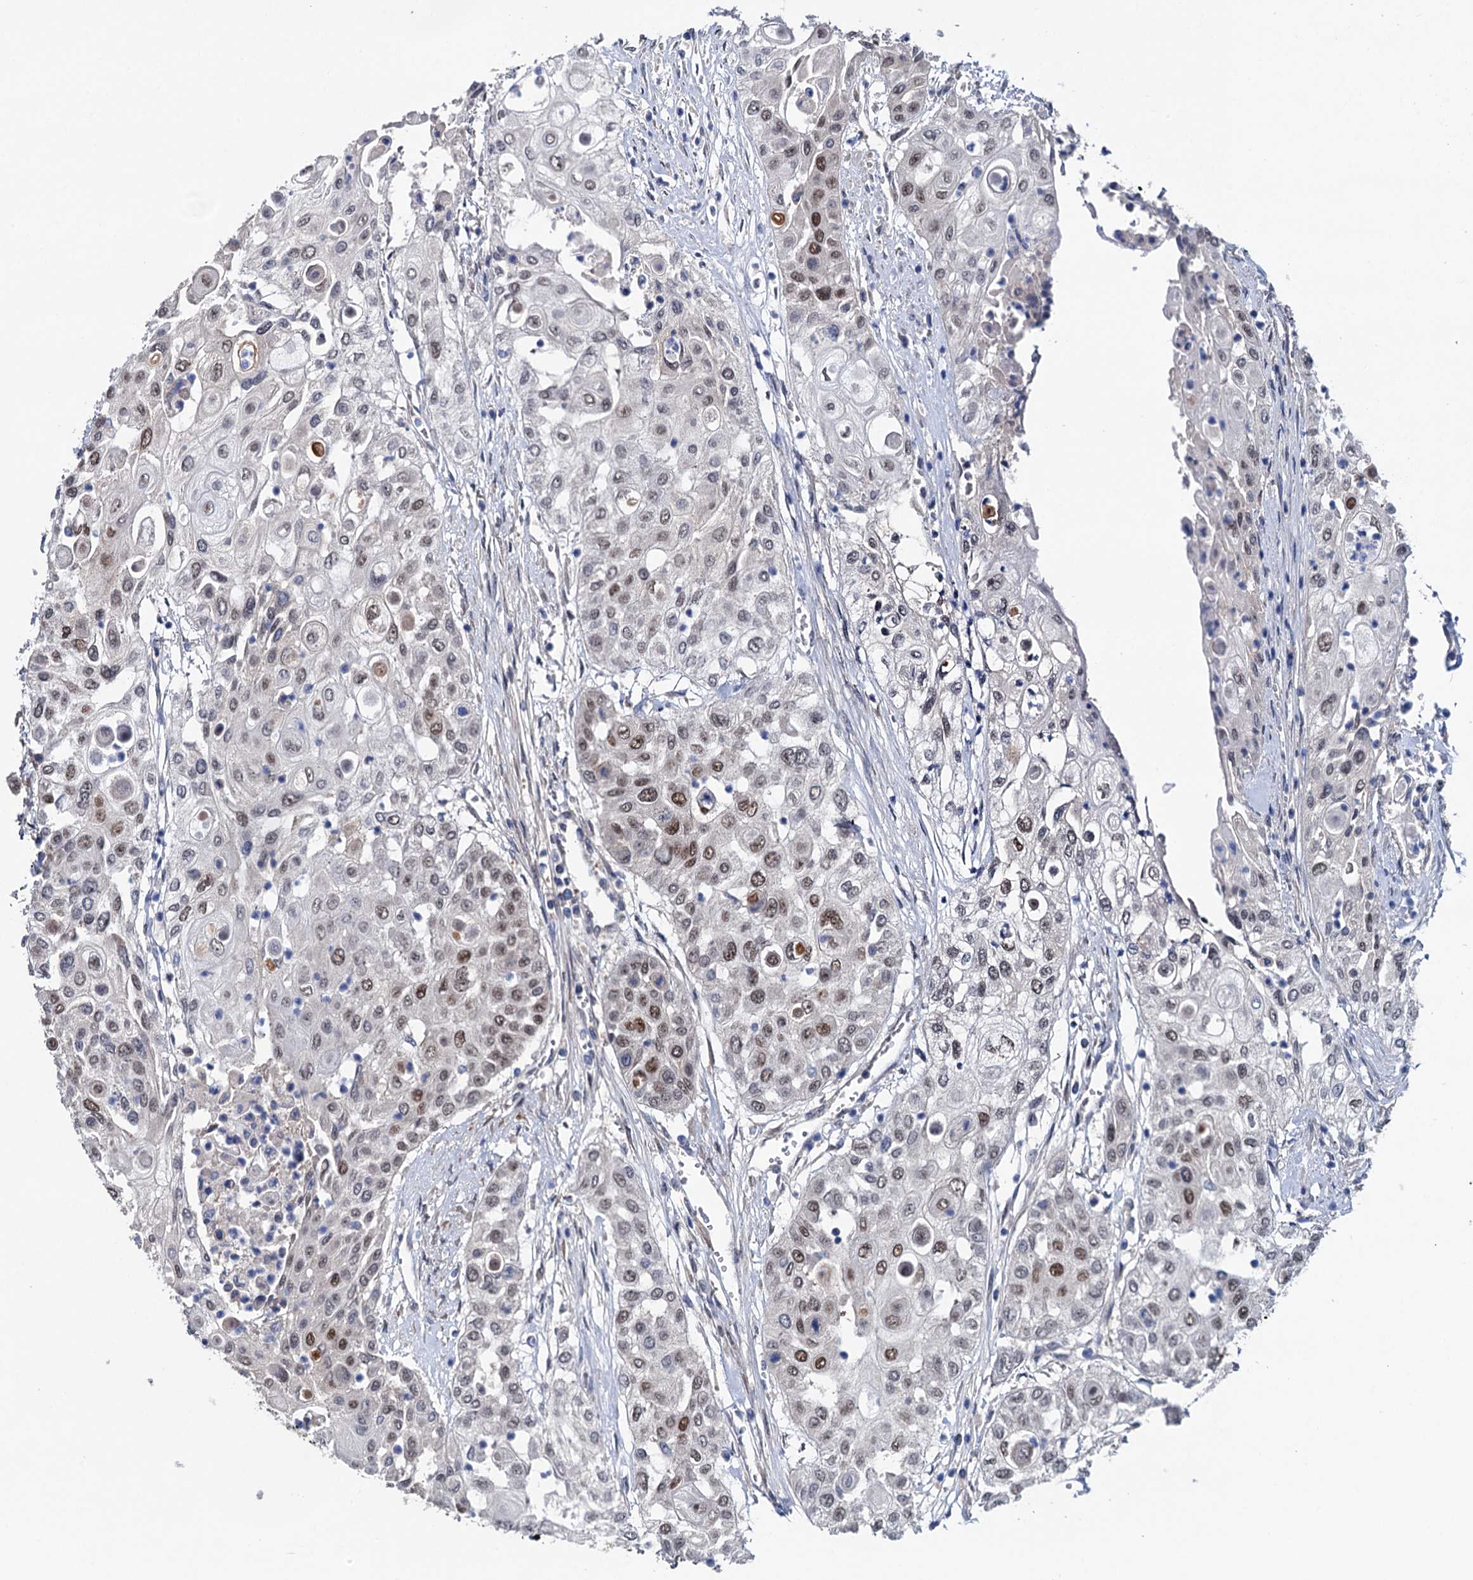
{"staining": {"intensity": "moderate", "quantity": "<25%", "location": "nuclear"}, "tissue": "urothelial cancer", "cell_type": "Tumor cells", "image_type": "cancer", "snomed": [{"axis": "morphology", "description": "Urothelial carcinoma, High grade"}, {"axis": "topography", "description": "Urinary bladder"}], "caption": "Approximately <25% of tumor cells in urothelial carcinoma (high-grade) reveal moderate nuclear protein positivity as visualized by brown immunohistochemical staining.", "gene": "EYA4", "patient": {"sex": "female", "age": 79}}